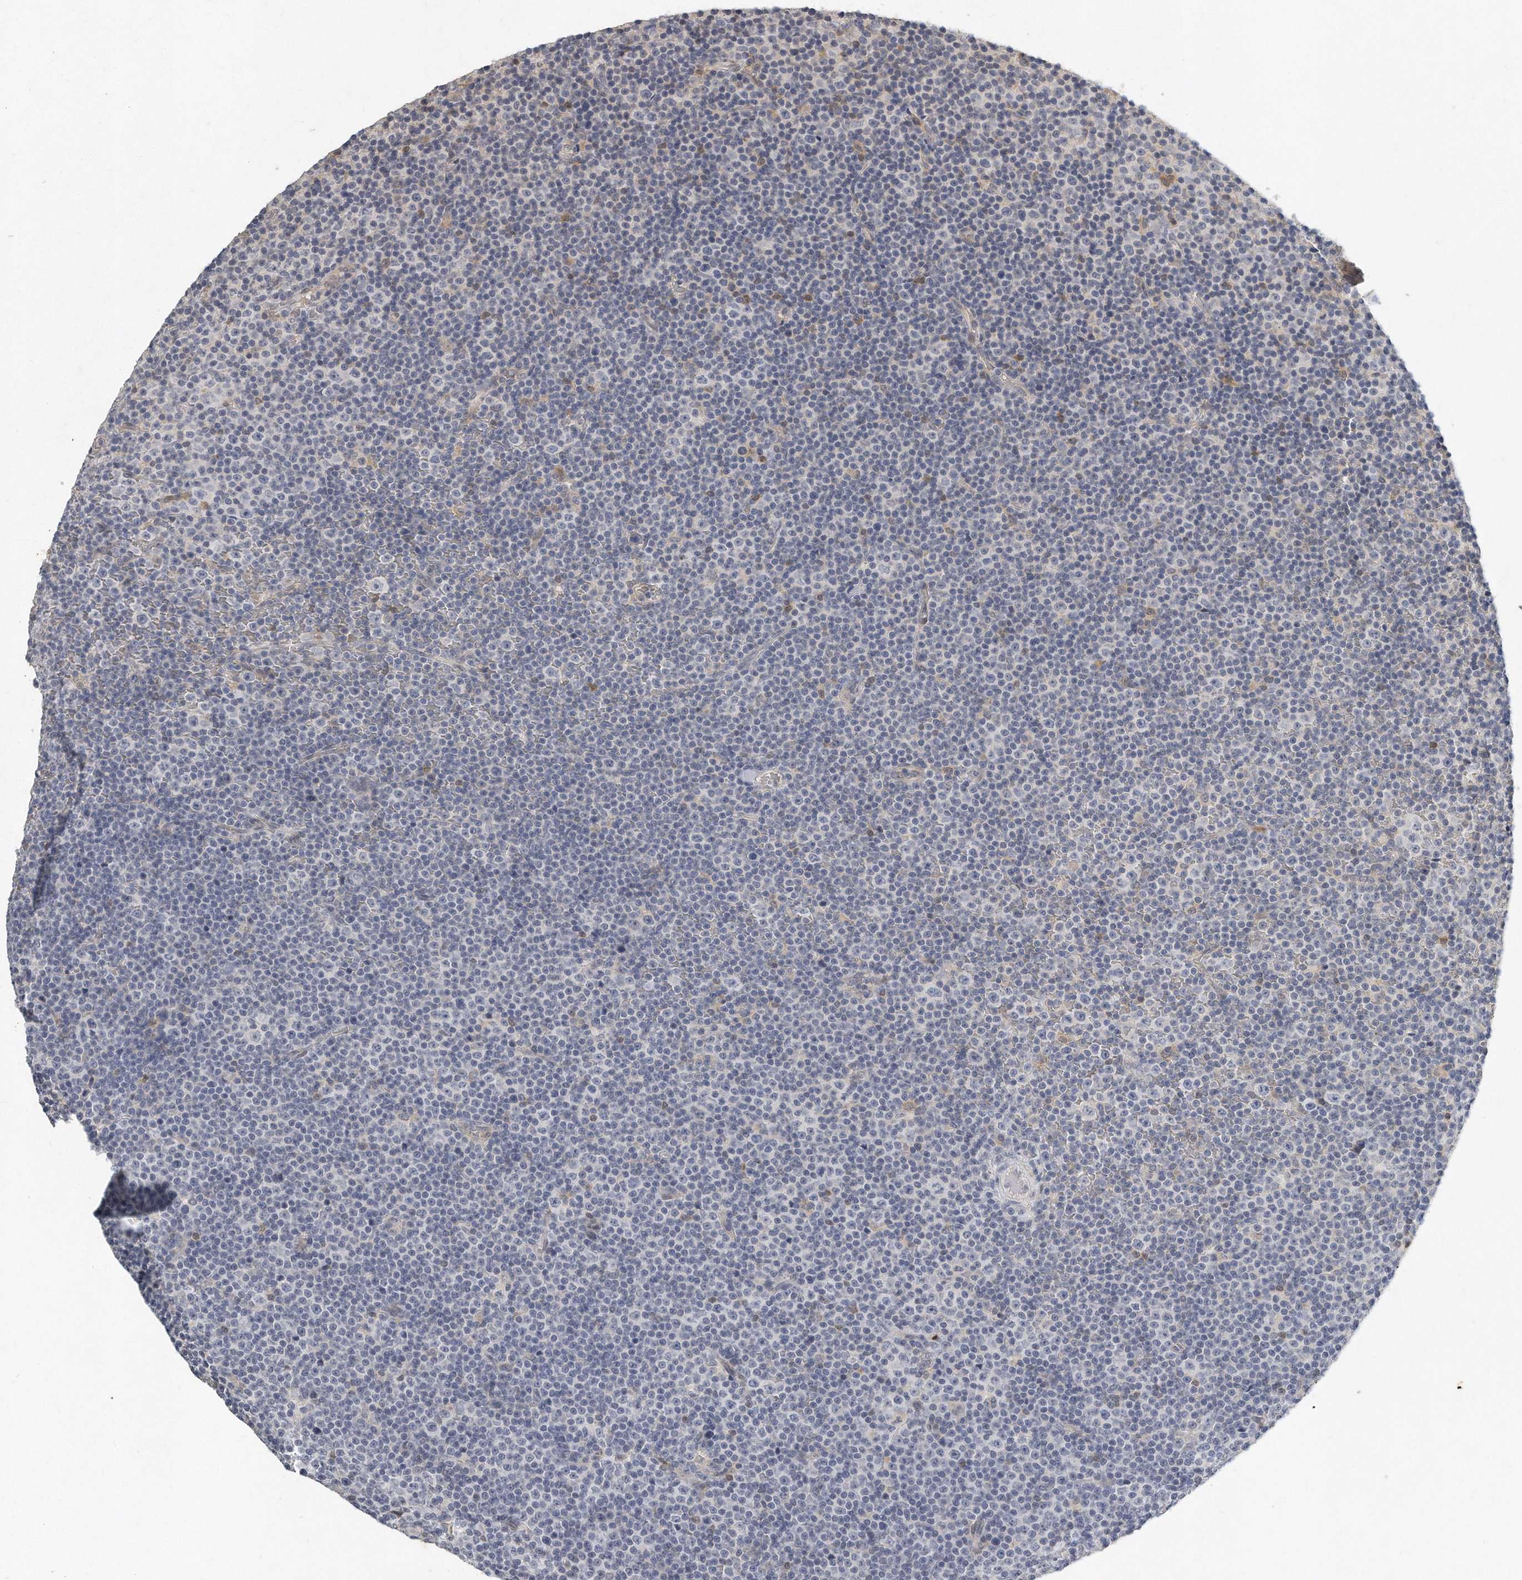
{"staining": {"intensity": "negative", "quantity": "none", "location": "none"}, "tissue": "lymphoma", "cell_type": "Tumor cells", "image_type": "cancer", "snomed": [{"axis": "morphology", "description": "Malignant lymphoma, non-Hodgkin's type, Low grade"}, {"axis": "topography", "description": "Lymph node"}], "caption": "This micrograph is of malignant lymphoma, non-Hodgkin's type (low-grade) stained with immunohistochemistry (IHC) to label a protein in brown with the nuclei are counter-stained blue. There is no positivity in tumor cells.", "gene": "CAMK1", "patient": {"sex": "female", "age": 67}}